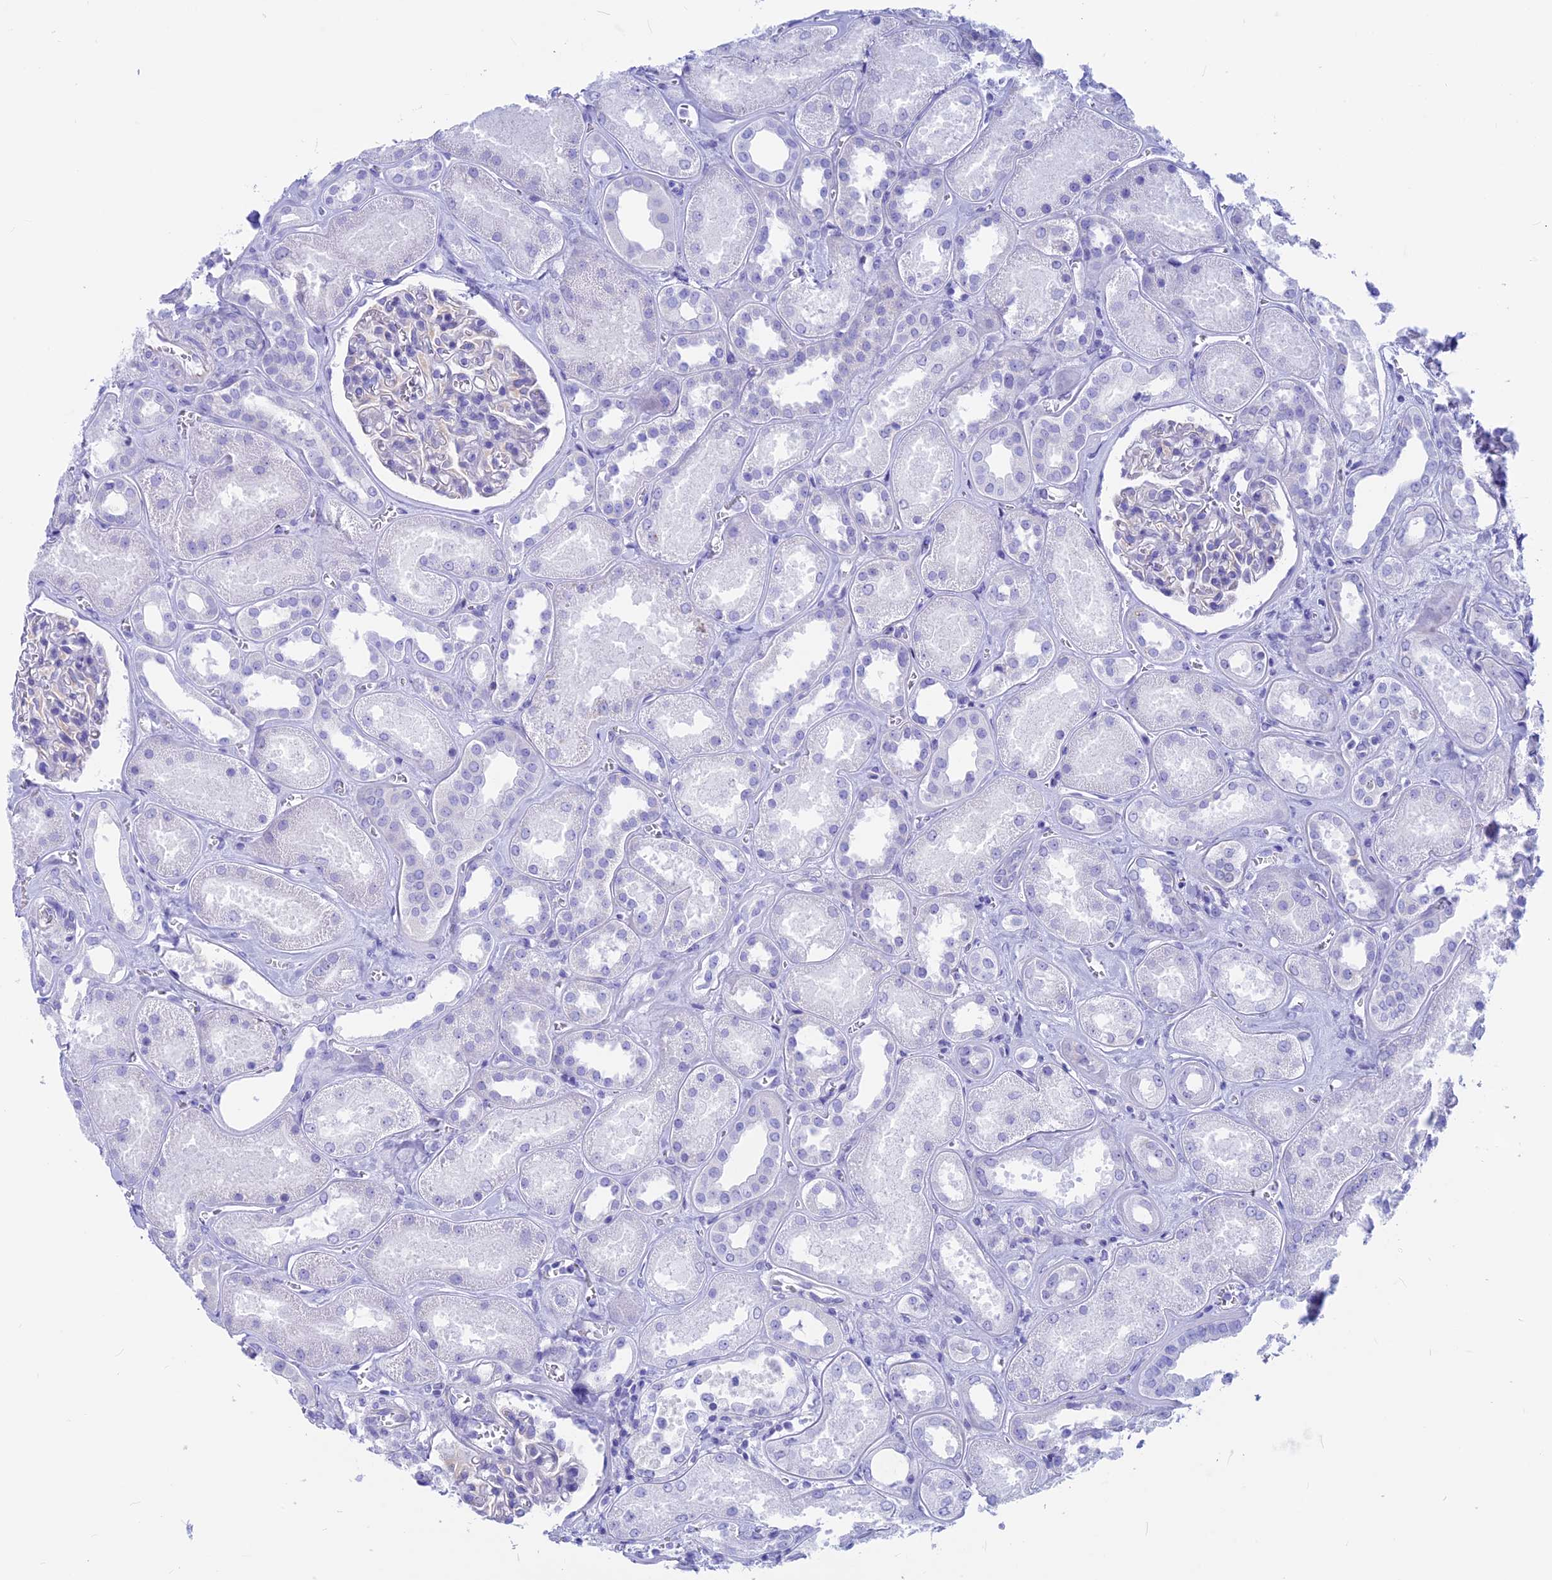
{"staining": {"intensity": "negative", "quantity": "none", "location": "none"}, "tissue": "kidney", "cell_type": "Cells in glomeruli", "image_type": "normal", "snomed": [{"axis": "morphology", "description": "Normal tissue, NOS"}, {"axis": "morphology", "description": "Adenocarcinoma, NOS"}, {"axis": "topography", "description": "Kidney"}], "caption": "A photomicrograph of human kidney is negative for staining in cells in glomeruli.", "gene": "GNGT2", "patient": {"sex": "female", "age": 68}}